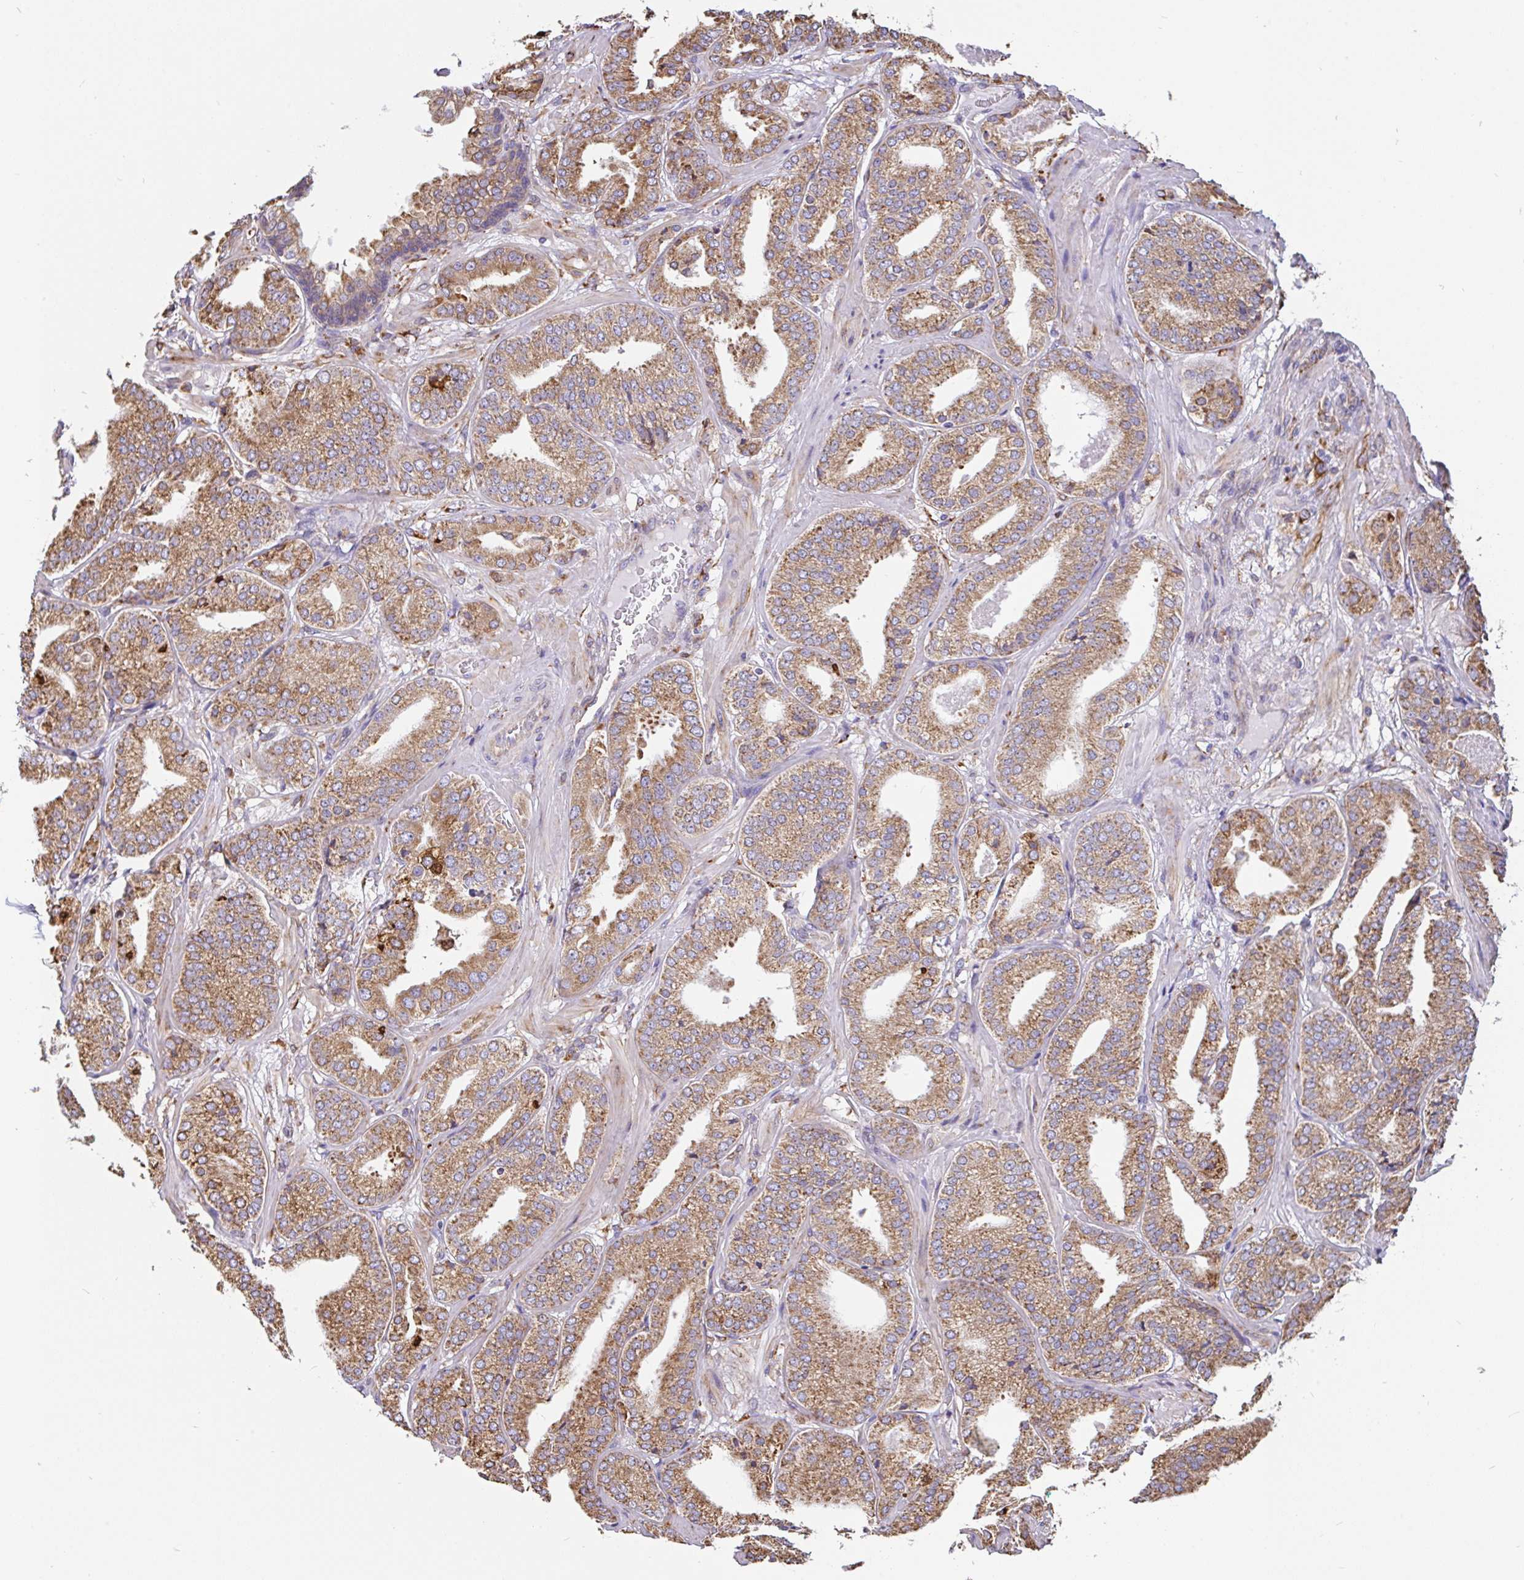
{"staining": {"intensity": "moderate", "quantity": ">75%", "location": "cytoplasmic/membranous"}, "tissue": "prostate cancer", "cell_type": "Tumor cells", "image_type": "cancer", "snomed": [{"axis": "morphology", "description": "Adenocarcinoma, High grade"}, {"axis": "topography", "description": "Prostate"}], "caption": "Human high-grade adenocarcinoma (prostate) stained with a protein marker reveals moderate staining in tumor cells.", "gene": "EML5", "patient": {"sex": "male", "age": 63}}